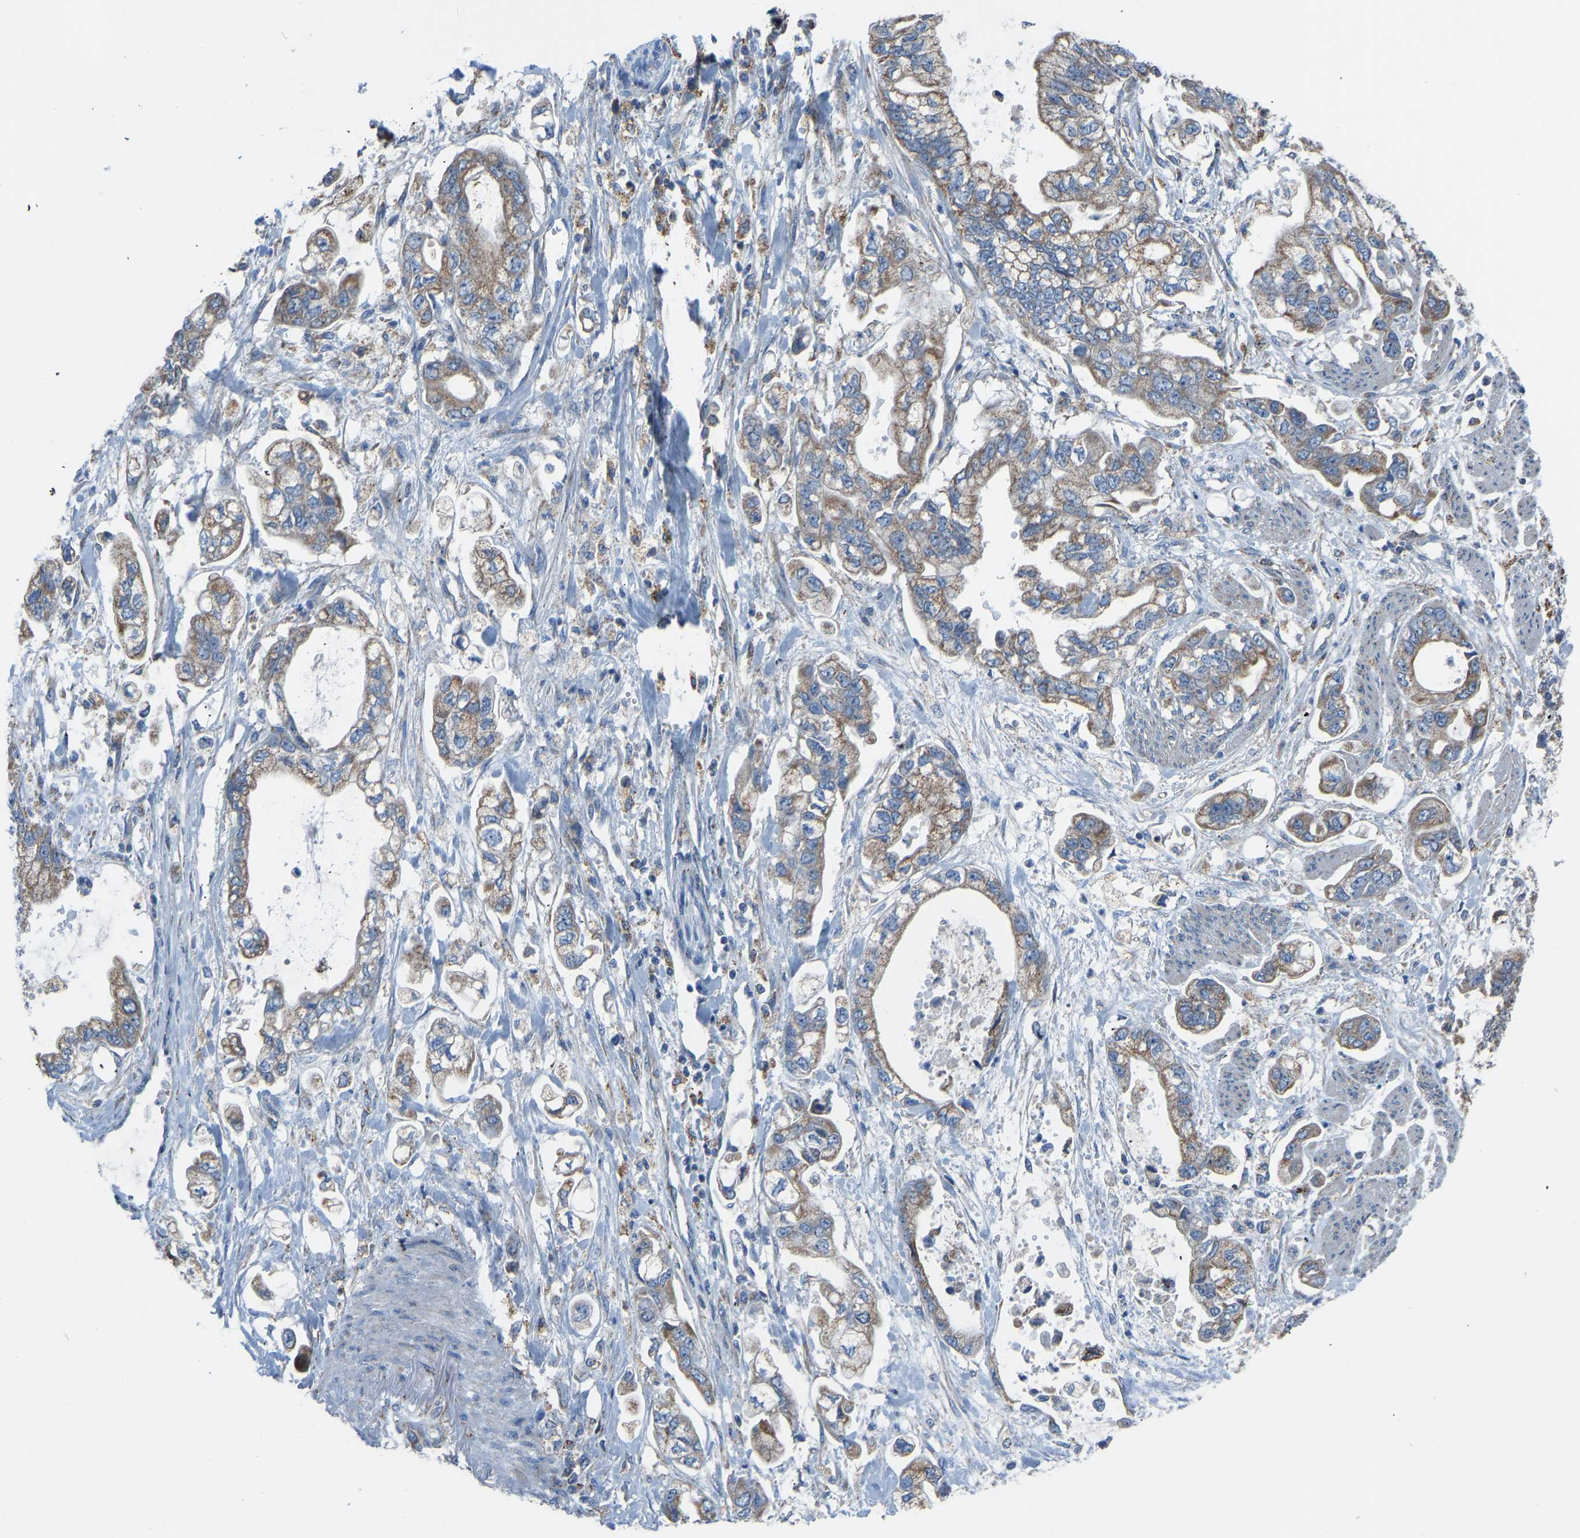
{"staining": {"intensity": "moderate", "quantity": ">75%", "location": "cytoplasmic/membranous"}, "tissue": "stomach cancer", "cell_type": "Tumor cells", "image_type": "cancer", "snomed": [{"axis": "morphology", "description": "Normal tissue, NOS"}, {"axis": "morphology", "description": "Adenocarcinoma, NOS"}, {"axis": "topography", "description": "Stomach"}], "caption": "The photomicrograph shows staining of stomach cancer, revealing moderate cytoplasmic/membranous protein staining (brown color) within tumor cells.", "gene": "SMIM20", "patient": {"sex": "male", "age": 62}}